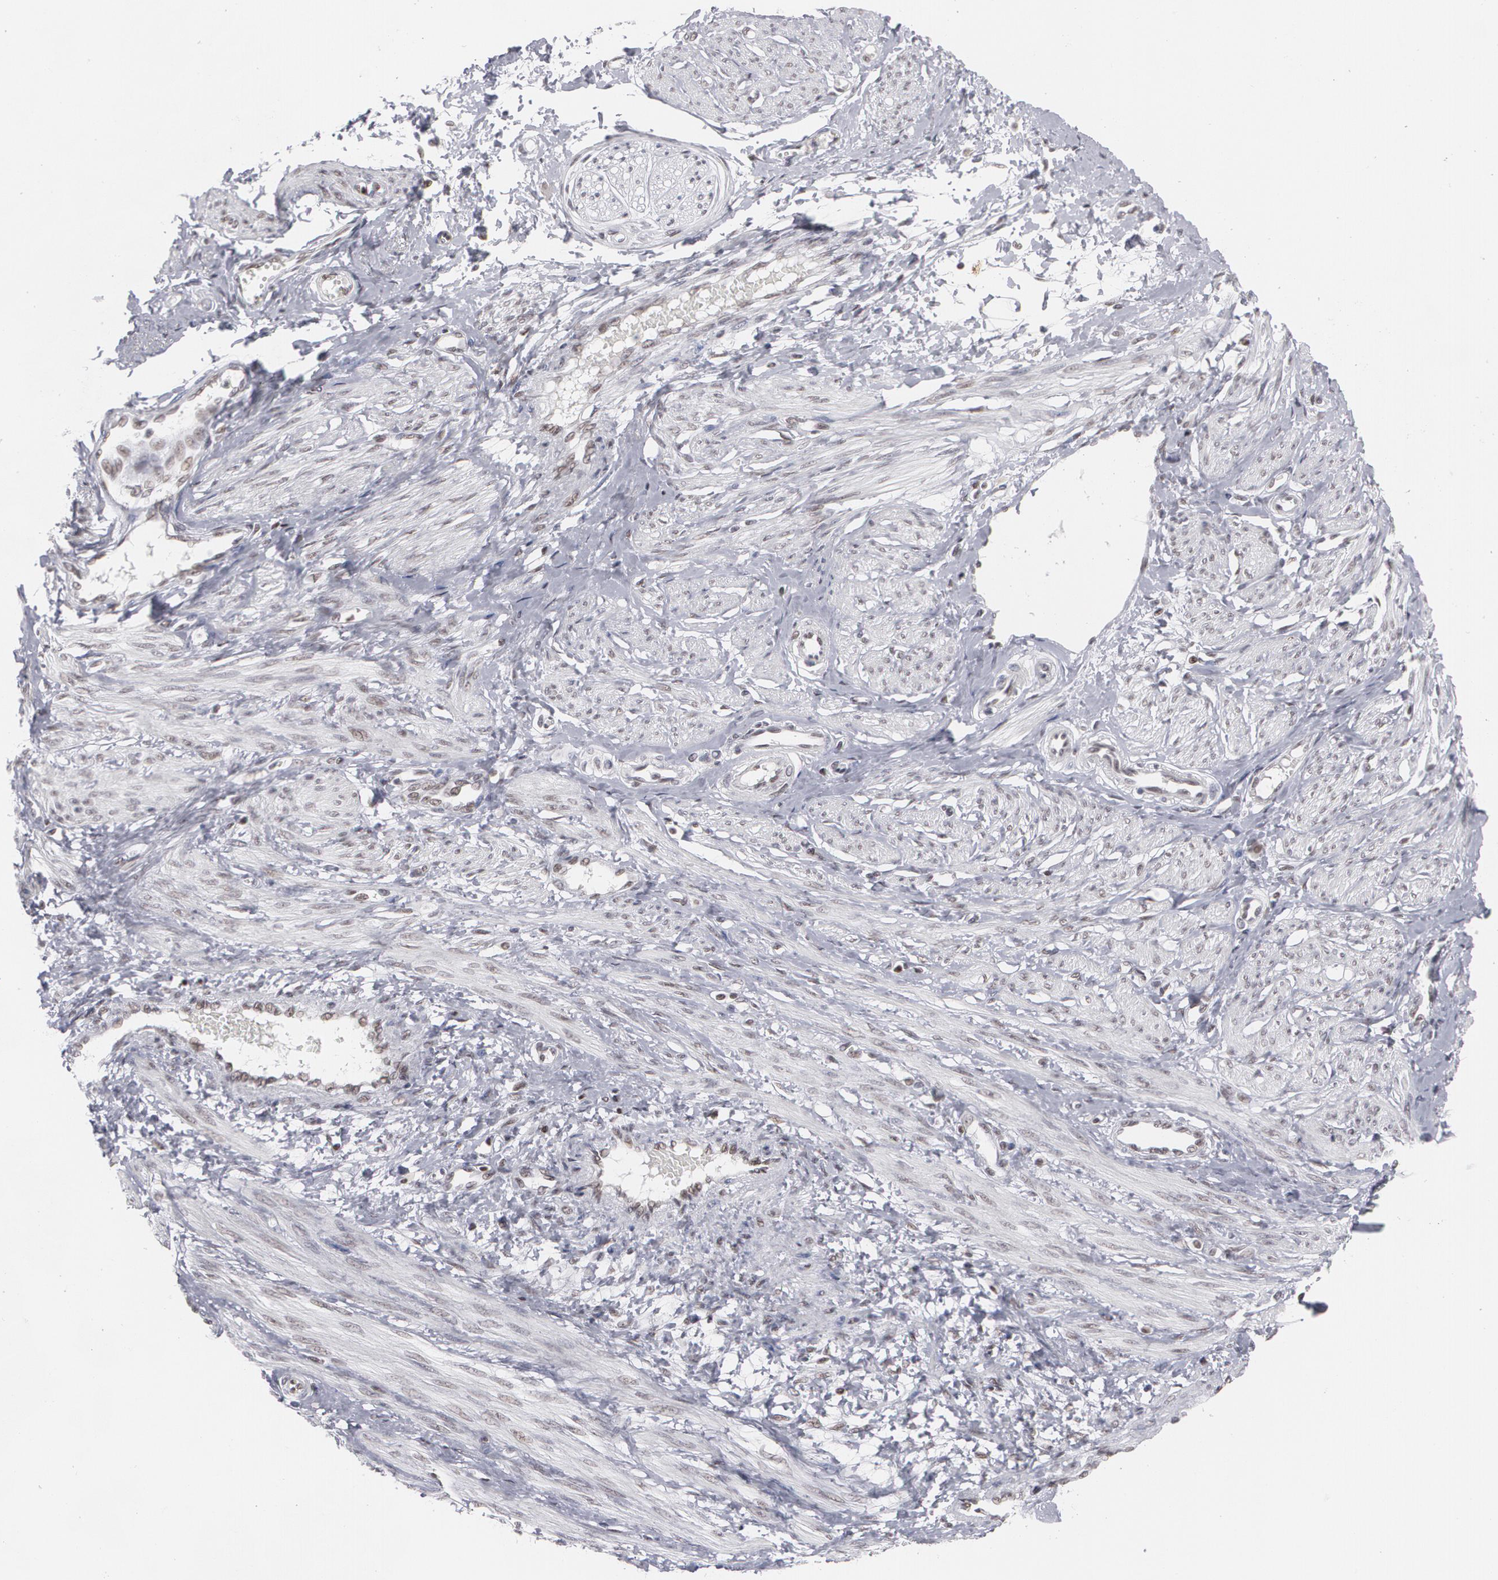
{"staining": {"intensity": "weak", "quantity": "25%-75%", "location": "nuclear"}, "tissue": "smooth muscle", "cell_type": "Smooth muscle cells", "image_type": "normal", "snomed": [{"axis": "morphology", "description": "Normal tissue, NOS"}, {"axis": "topography", "description": "Smooth muscle"}, {"axis": "topography", "description": "Uterus"}], "caption": "Human smooth muscle stained with a brown dye shows weak nuclear positive positivity in approximately 25%-75% of smooth muscle cells.", "gene": "MCL1", "patient": {"sex": "female", "age": 39}}